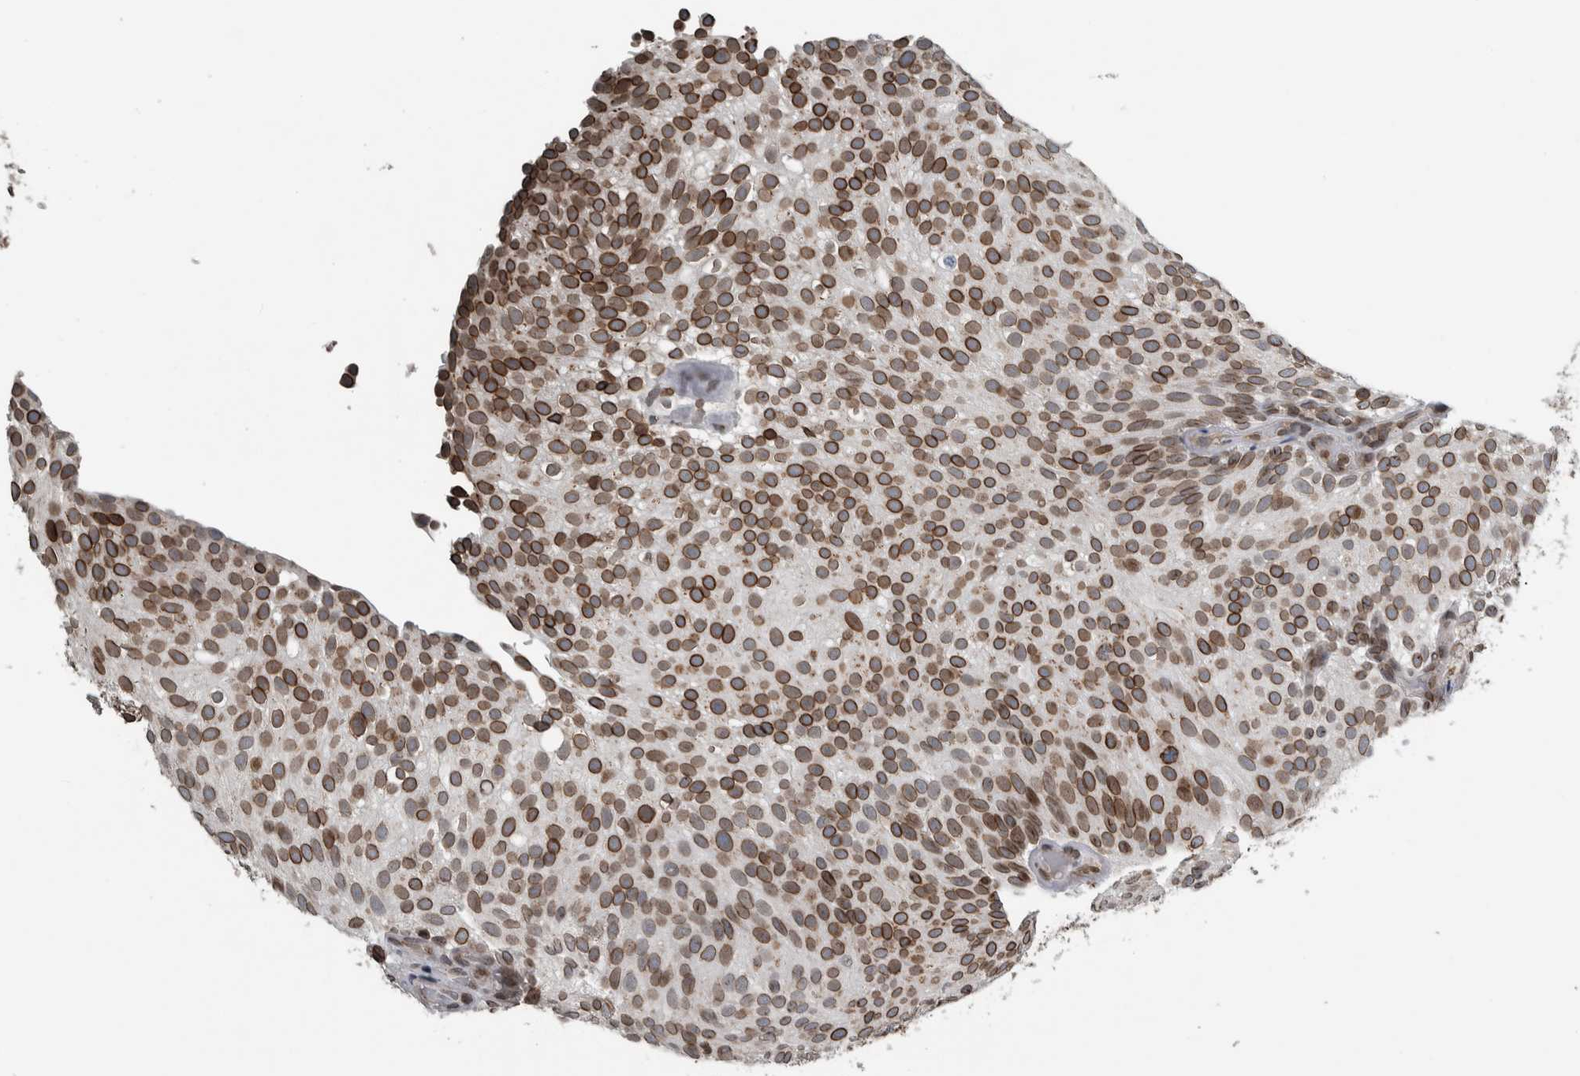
{"staining": {"intensity": "strong", "quantity": ">75%", "location": "cytoplasmic/membranous,nuclear"}, "tissue": "urothelial cancer", "cell_type": "Tumor cells", "image_type": "cancer", "snomed": [{"axis": "morphology", "description": "Urothelial carcinoma, Low grade"}, {"axis": "topography", "description": "Urinary bladder"}], "caption": "High-power microscopy captured an IHC histopathology image of urothelial cancer, revealing strong cytoplasmic/membranous and nuclear staining in about >75% of tumor cells. The protein of interest is shown in brown color, while the nuclei are stained blue.", "gene": "FAM135B", "patient": {"sex": "male", "age": 78}}